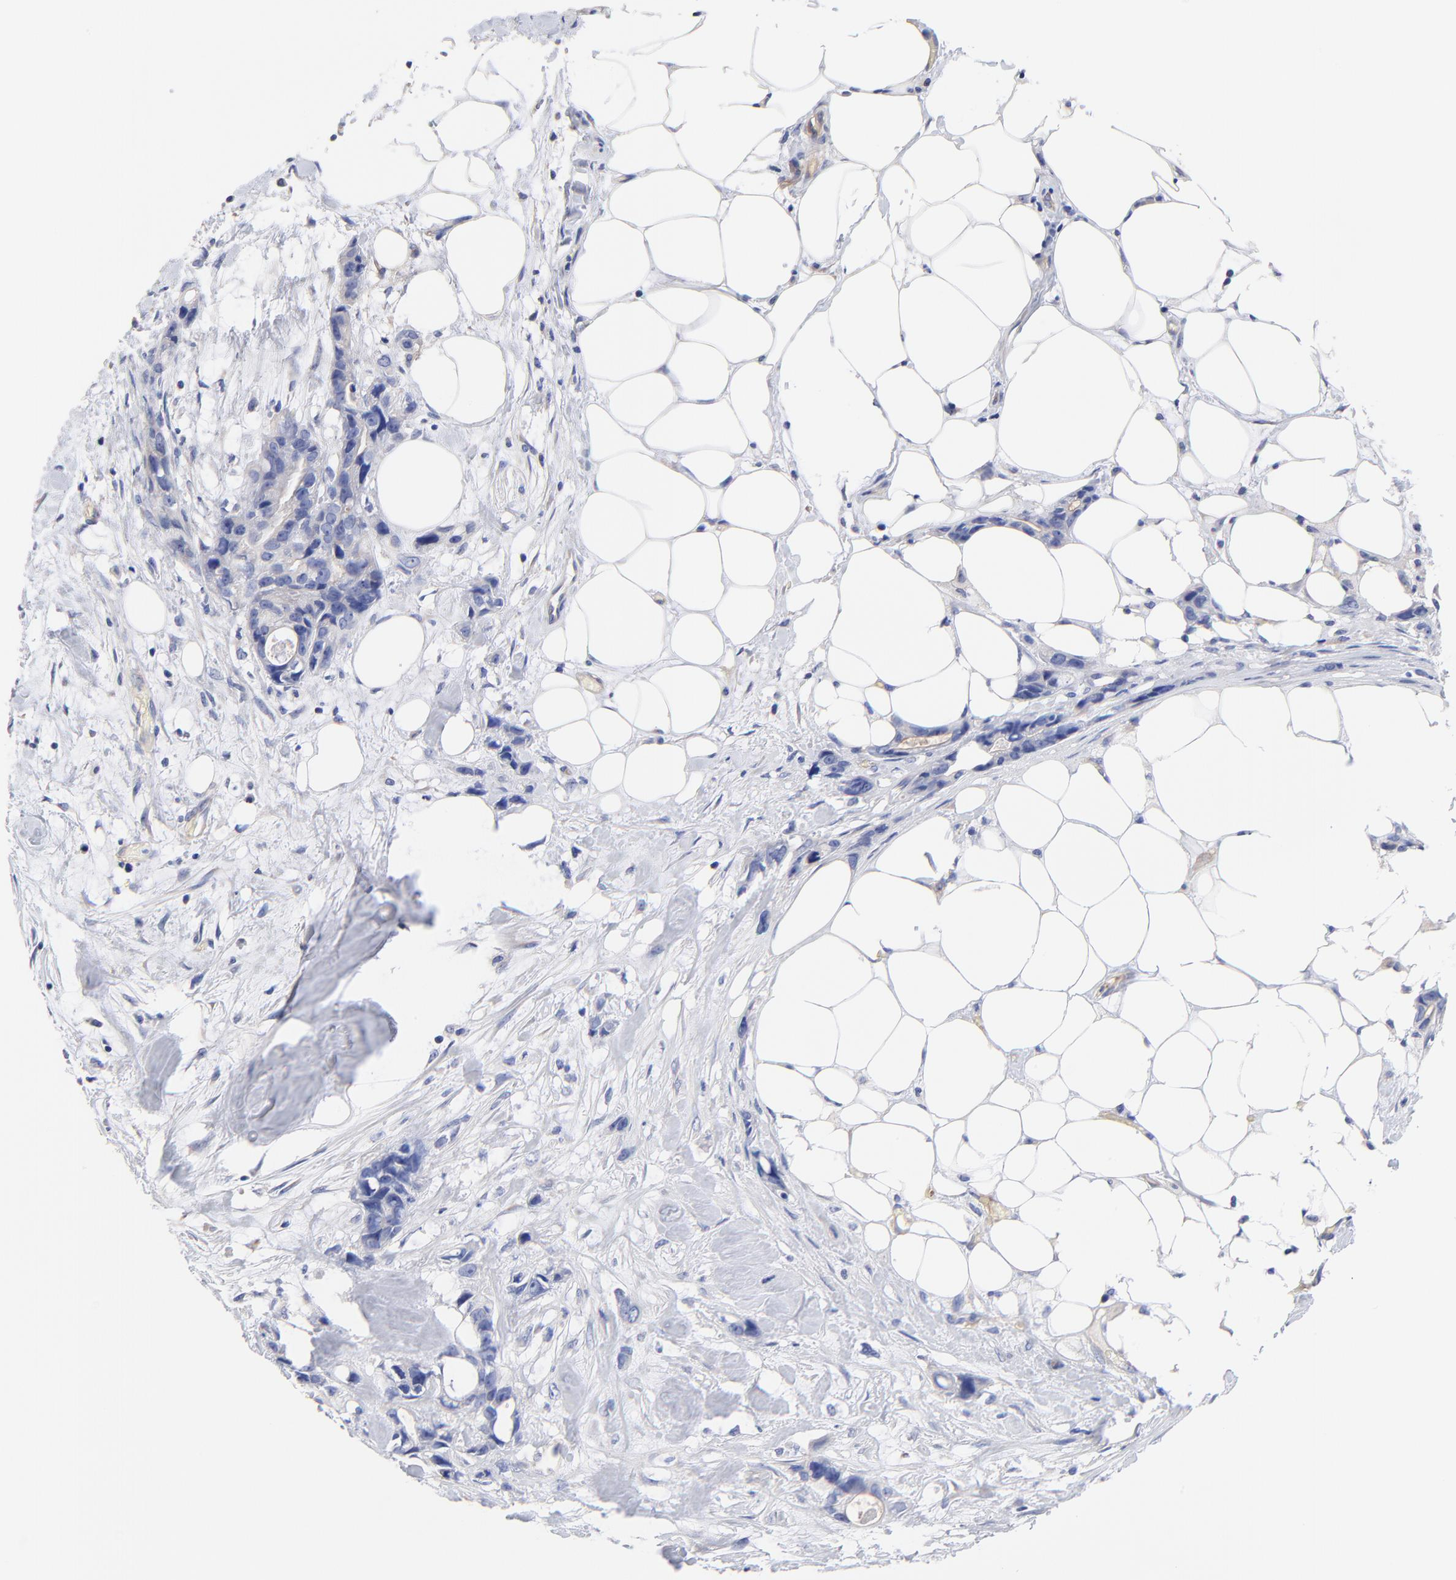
{"staining": {"intensity": "negative", "quantity": "none", "location": "none"}, "tissue": "stomach cancer", "cell_type": "Tumor cells", "image_type": "cancer", "snomed": [{"axis": "morphology", "description": "Adenocarcinoma, NOS"}, {"axis": "topography", "description": "Stomach, upper"}], "caption": "DAB (3,3'-diaminobenzidine) immunohistochemical staining of human adenocarcinoma (stomach) shows no significant expression in tumor cells. The staining is performed using DAB (3,3'-diaminobenzidine) brown chromogen with nuclei counter-stained in using hematoxylin.", "gene": "SLC44A2", "patient": {"sex": "male", "age": 47}}